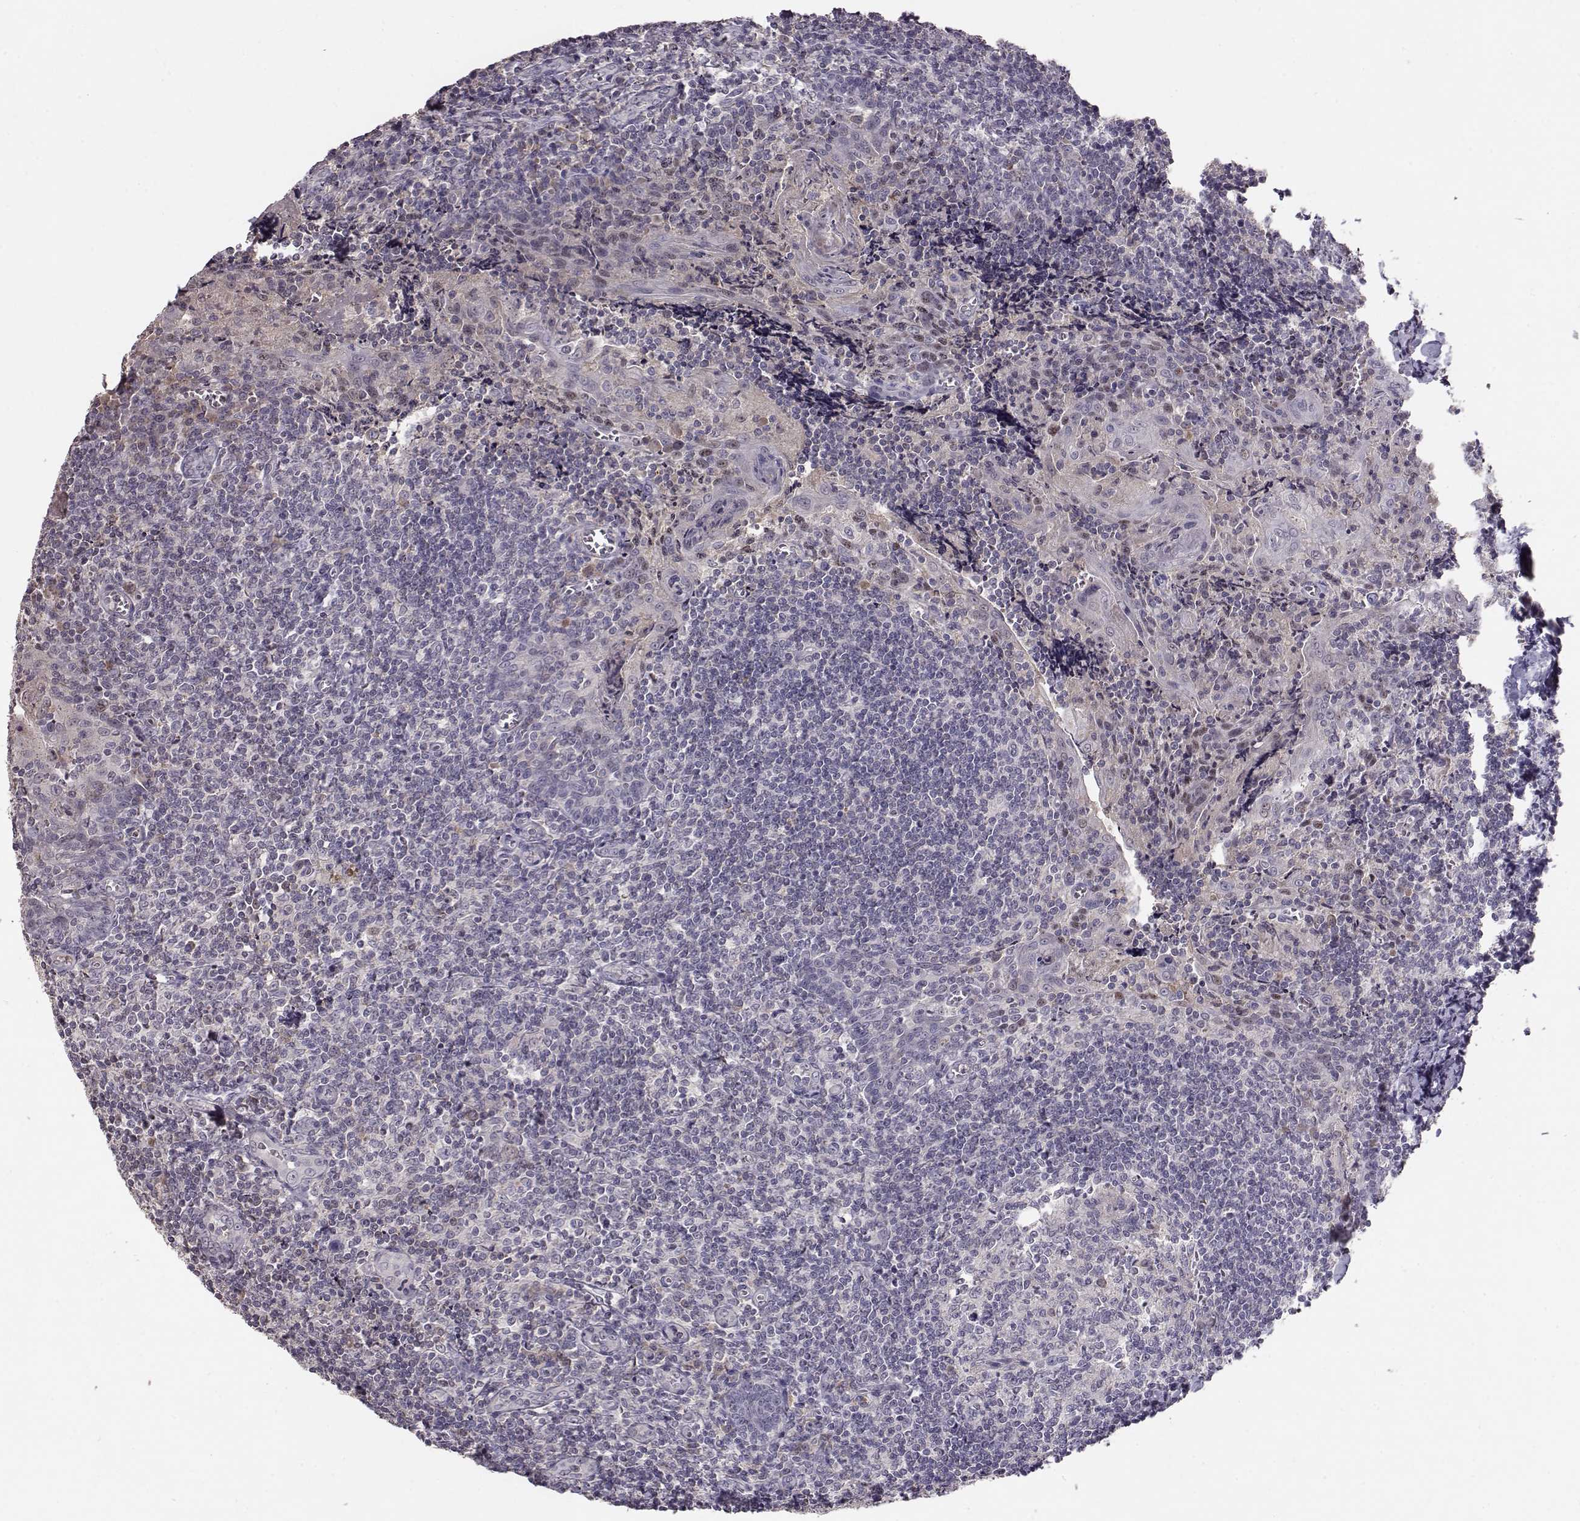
{"staining": {"intensity": "negative", "quantity": "none", "location": "none"}, "tissue": "tonsil", "cell_type": "Germinal center cells", "image_type": "normal", "snomed": [{"axis": "morphology", "description": "Normal tissue, NOS"}, {"axis": "morphology", "description": "Inflammation, NOS"}, {"axis": "topography", "description": "Tonsil"}], "caption": "This is a histopathology image of immunohistochemistry staining of unremarkable tonsil, which shows no positivity in germinal center cells.", "gene": "PMCH", "patient": {"sex": "female", "age": 31}}